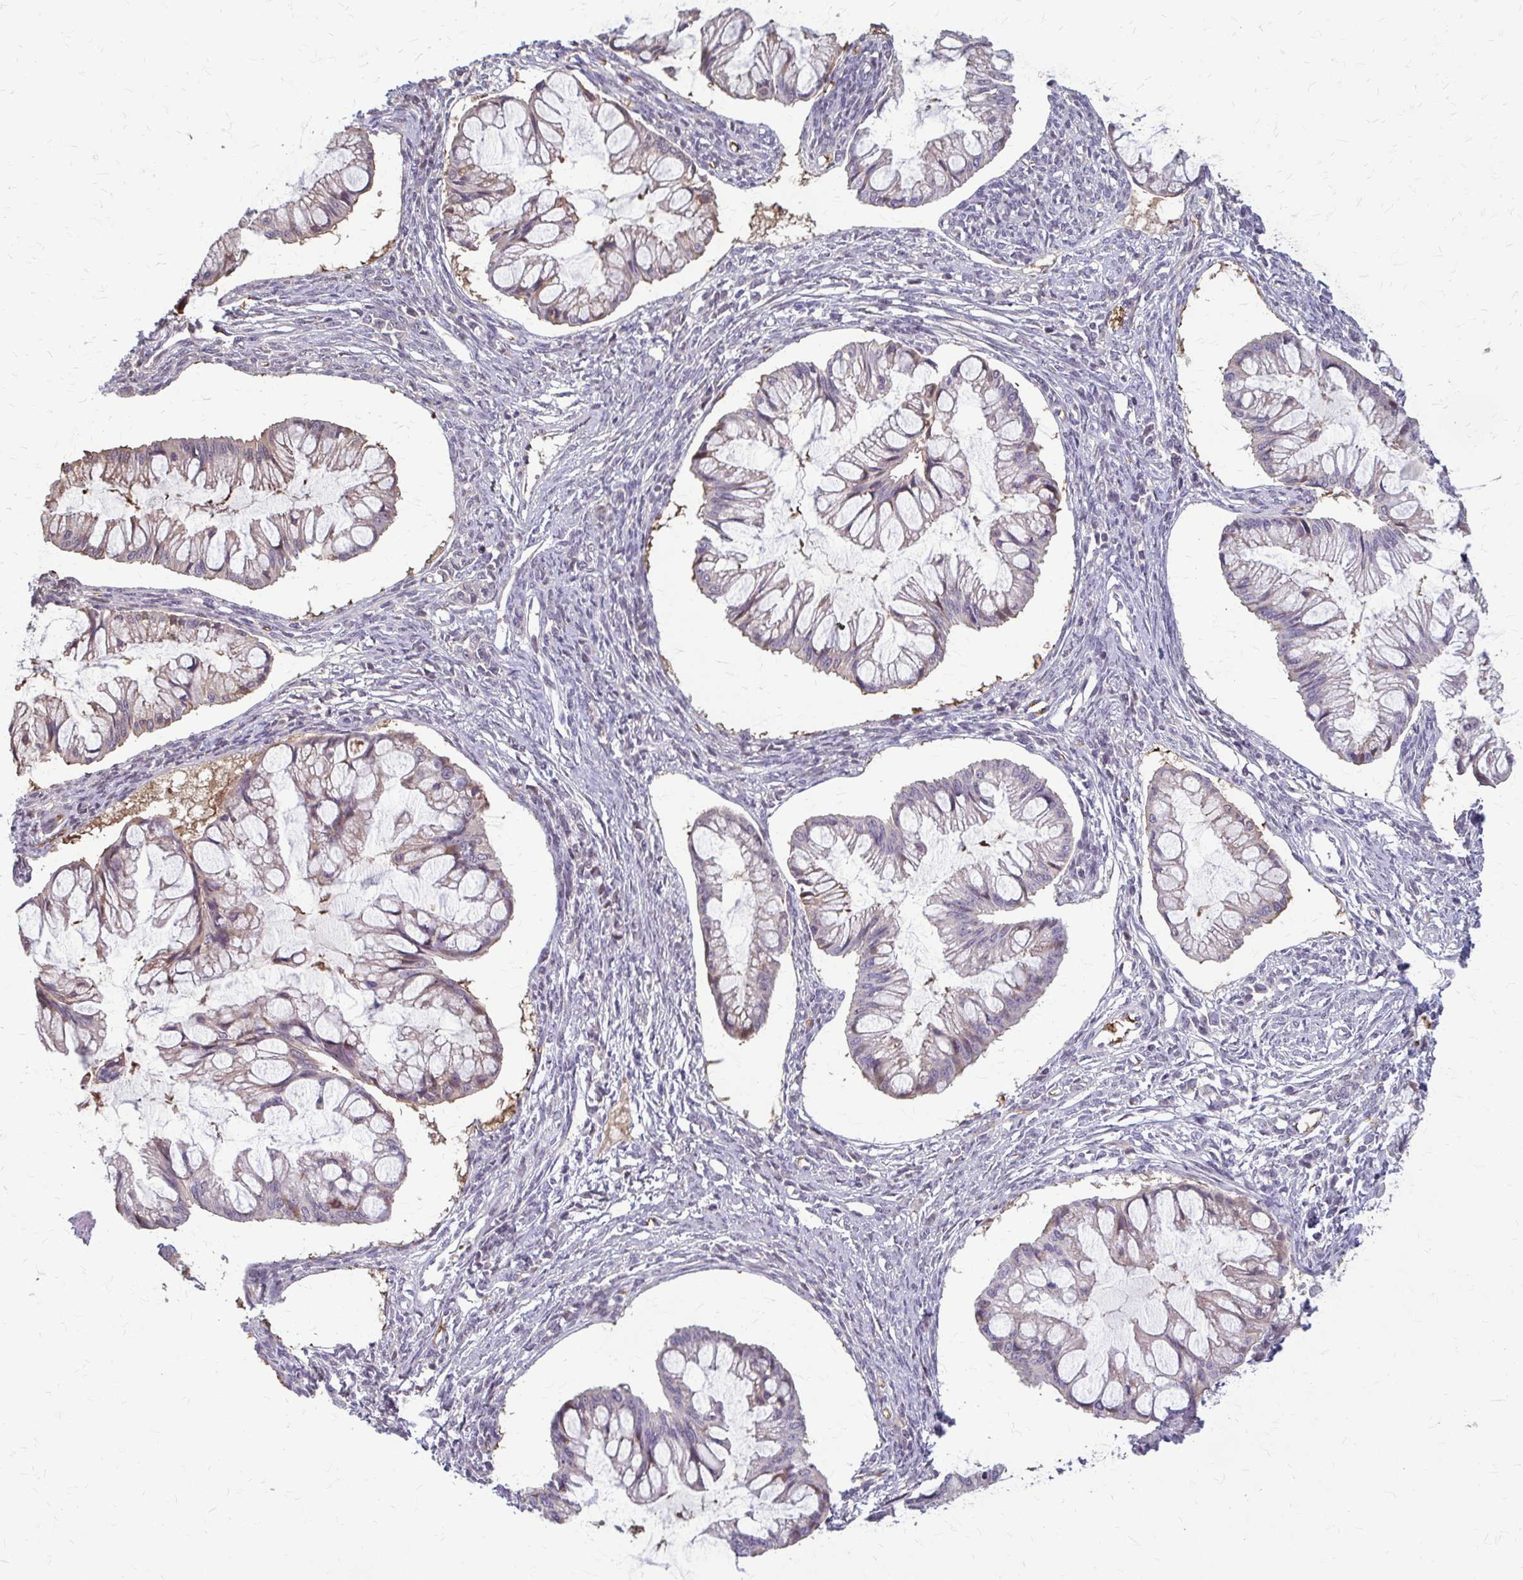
{"staining": {"intensity": "weak", "quantity": "<25%", "location": "cytoplasmic/membranous"}, "tissue": "ovarian cancer", "cell_type": "Tumor cells", "image_type": "cancer", "snomed": [{"axis": "morphology", "description": "Cystadenocarcinoma, mucinous, NOS"}, {"axis": "topography", "description": "Ovary"}], "caption": "Immunohistochemistry (IHC) photomicrograph of neoplastic tissue: ovarian mucinous cystadenocarcinoma stained with DAB (3,3'-diaminobenzidine) displays no significant protein staining in tumor cells. (DAB immunohistochemistry (IHC) visualized using brightfield microscopy, high magnification).", "gene": "ZNF34", "patient": {"sex": "female", "age": 73}}